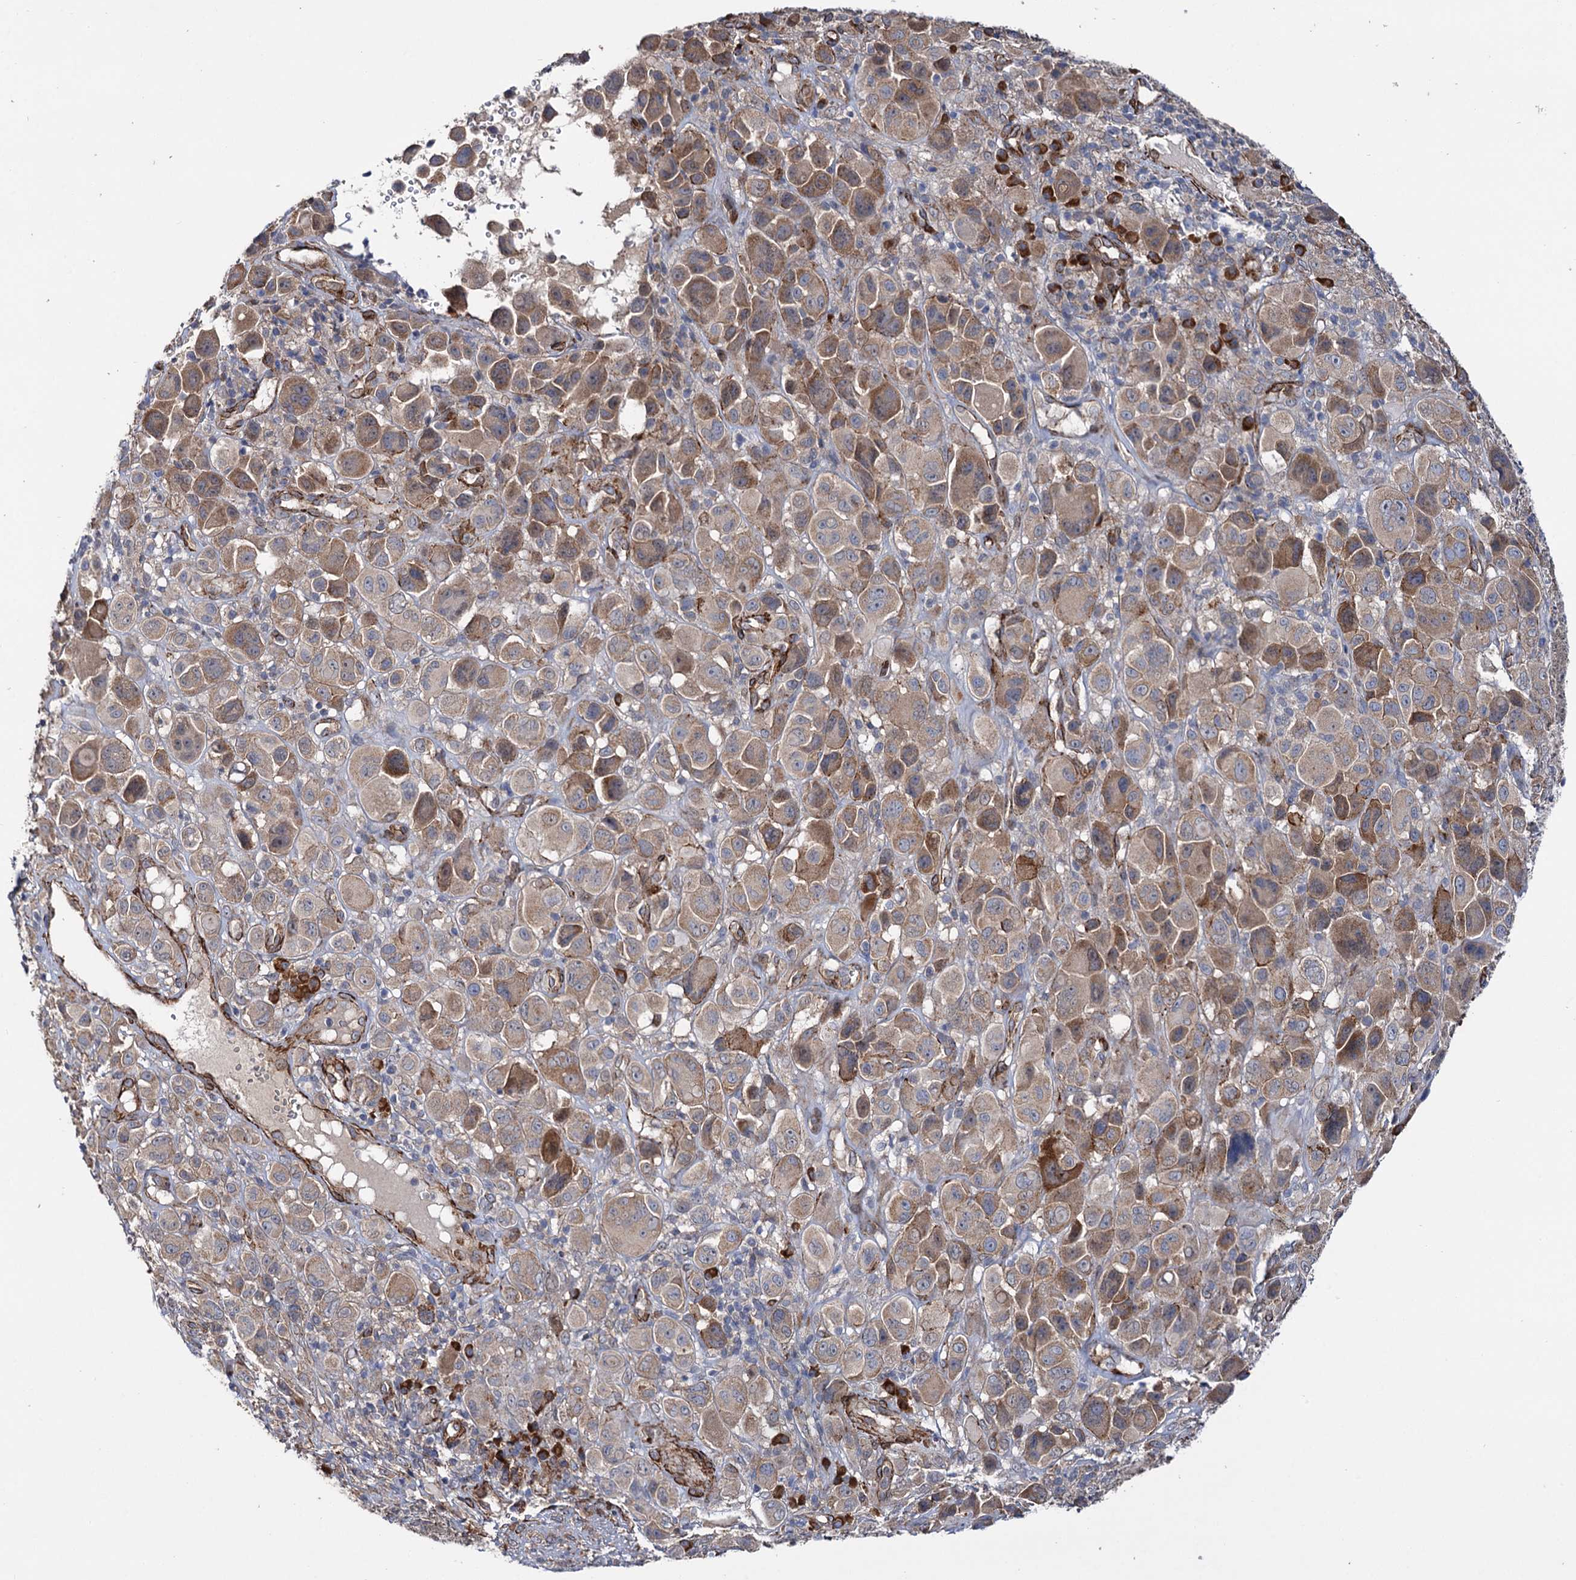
{"staining": {"intensity": "moderate", "quantity": "<25%", "location": "cytoplasmic/membranous"}, "tissue": "melanoma", "cell_type": "Tumor cells", "image_type": "cancer", "snomed": [{"axis": "morphology", "description": "Malignant melanoma, NOS"}, {"axis": "topography", "description": "Skin of trunk"}], "caption": "This is a photomicrograph of immunohistochemistry staining of malignant melanoma, which shows moderate staining in the cytoplasmic/membranous of tumor cells.", "gene": "SPATS2", "patient": {"sex": "male", "age": 71}}